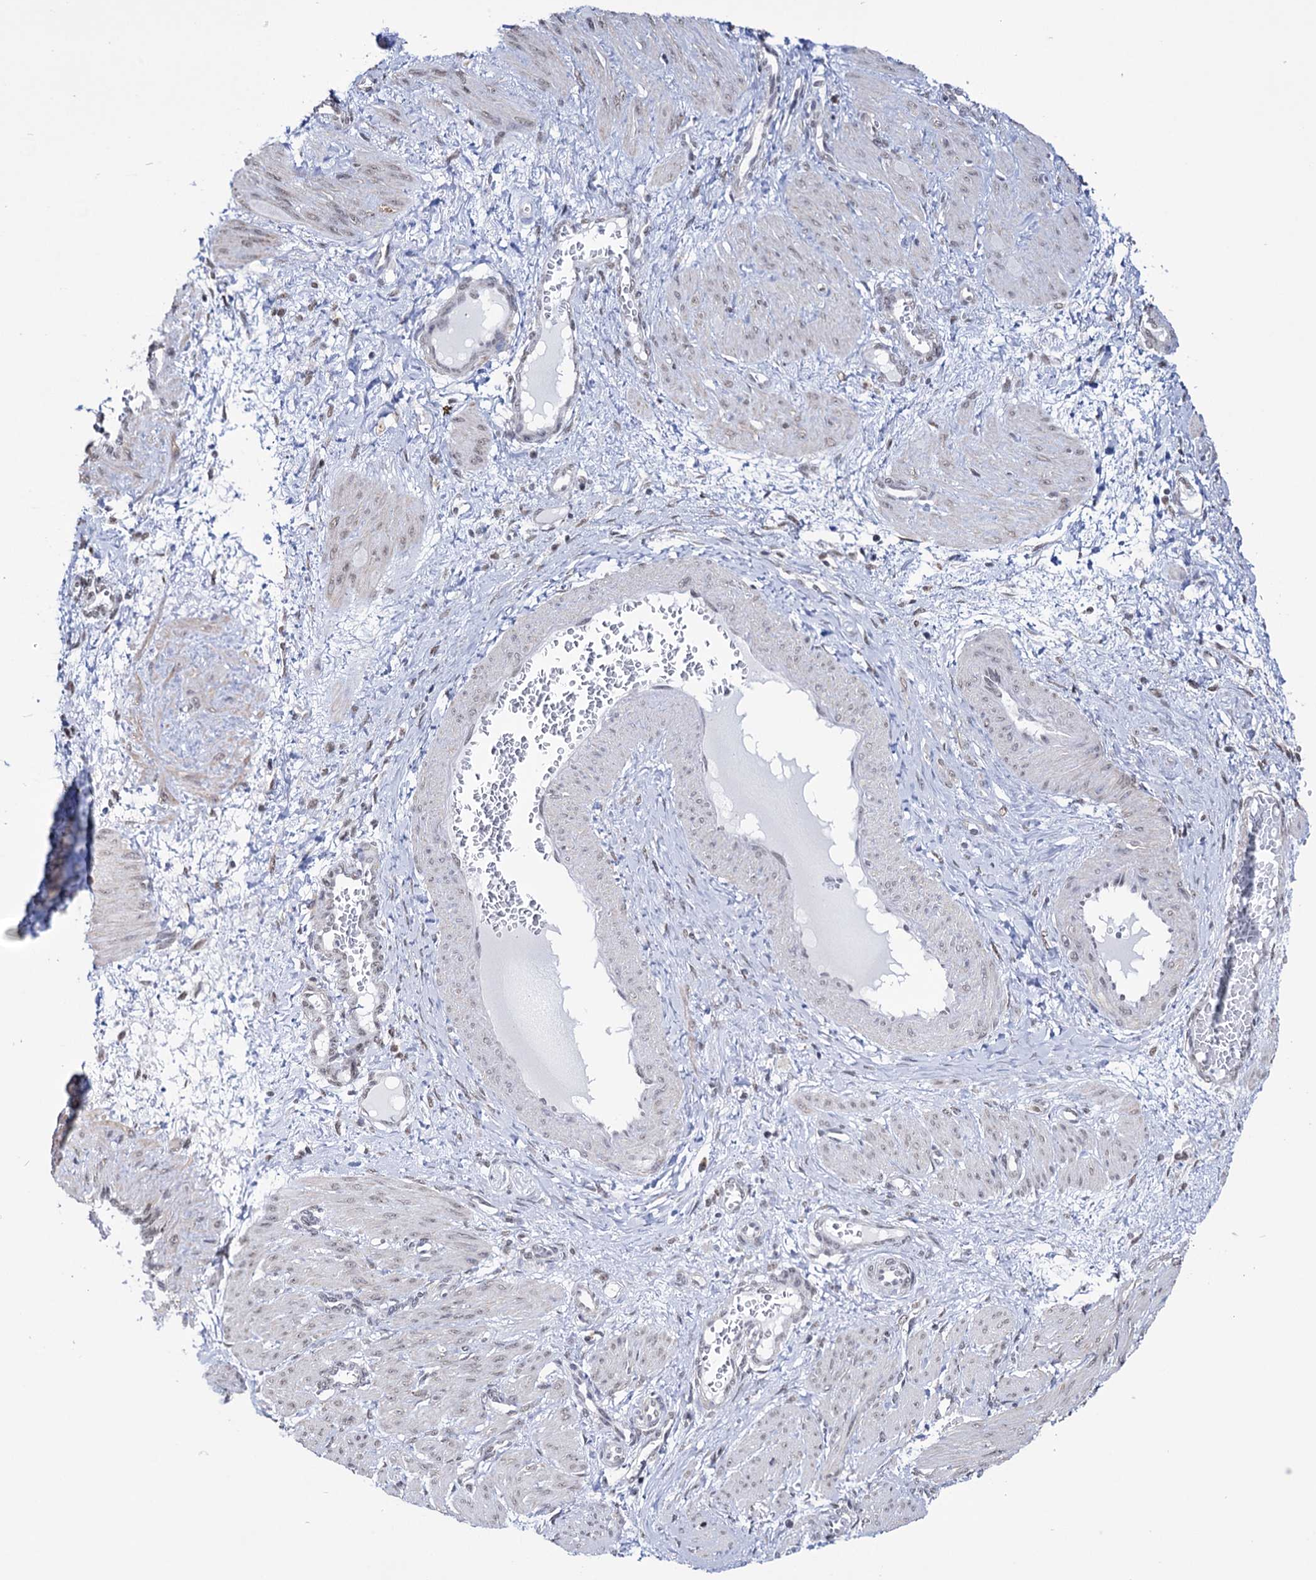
{"staining": {"intensity": "weak", "quantity": "25%-75%", "location": "nuclear"}, "tissue": "smooth muscle", "cell_type": "Smooth muscle cells", "image_type": "normal", "snomed": [{"axis": "morphology", "description": "Normal tissue, NOS"}, {"axis": "topography", "description": "Endometrium"}], "caption": "The histopathology image displays immunohistochemical staining of normal smooth muscle. There is weak nuclear expression is appreciated in approximately 25%-75% of smooth muscle cells.", "gene": "ABHD10", "patient": {"sex": "female", "age": 33}}